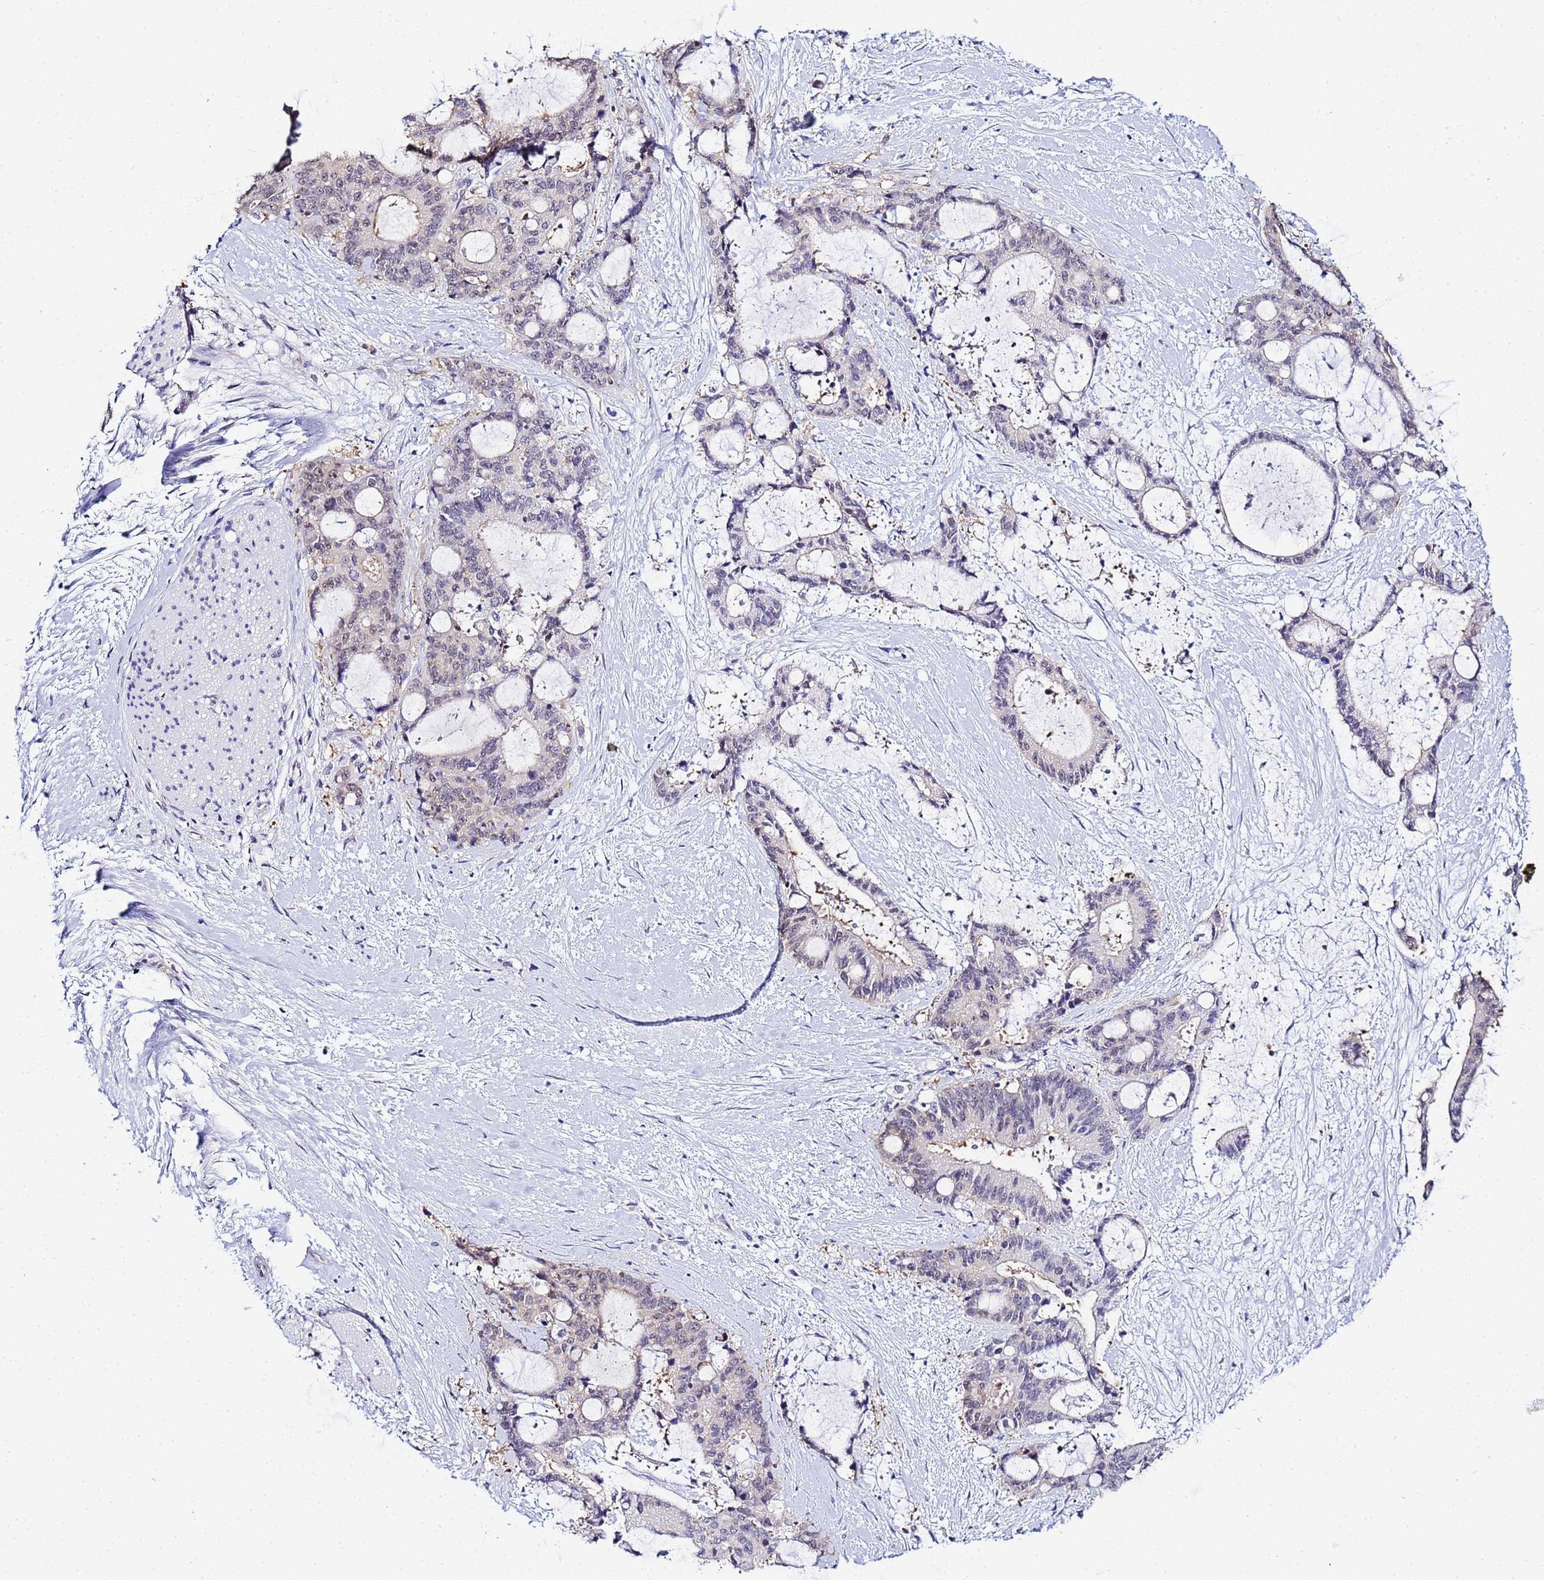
{"staining": {"intensity": "weak", "quantity": "<25%", "location": "nuclear"}, "tissue": "liver cancer", "cell_type": "Tumor cells", "image_type": "cancer", "snomed": [{"axis": "morphology", "description": "Normal tissue, NOS"}, {"axis": "morphology", "description": "Cholangiocarcinoma"}, {"axis": "topography", "description": "Liver"}, {"axis": "topography", "description": "Peripheral nerve tissue"}], "caption": "High power microscopy photomicrograph of an immunohistochemistry micrograph of liver cancer, revealing no significant staining in tumor cells.", "gene": "ACTL6B", "patient": {"sex": "female", "age": 73}}